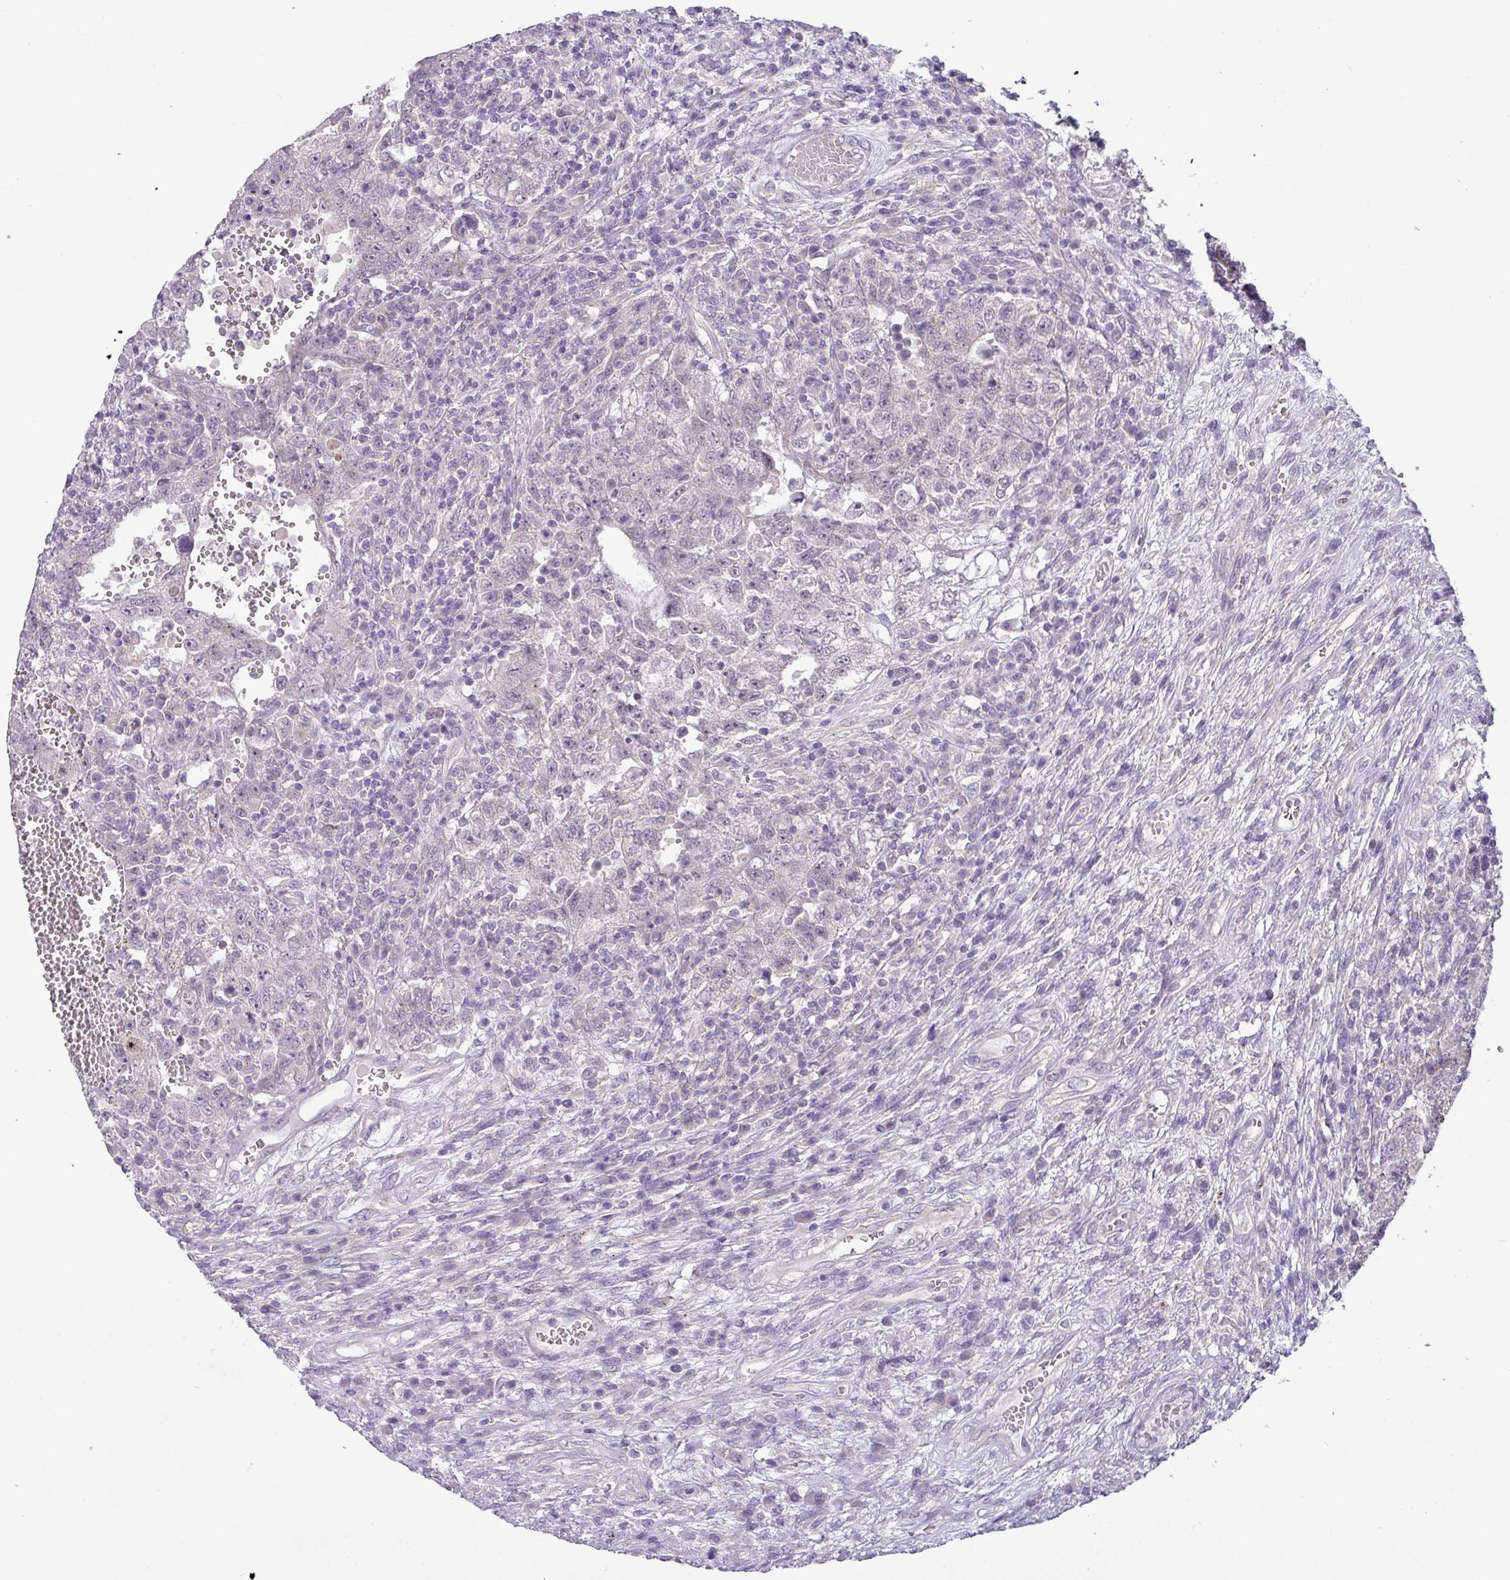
{"staining": {"intensity": "negative", "quantity": "none", "location": "none"}, "tissue": "testis cancer", "cell_type": "Tumor cells", "image_type": "cancer", "snomed": [{"axis": "morphology", "description": "Carcinoma, Embryonal, NOS"}, {"axis": "topography", "description": "Testis"}], "caption": "IHC of human testis cancer exhibits no expression in tumor cells.", "gene": "GALNT12", "patient": {"sex": "male", "age": 26}}